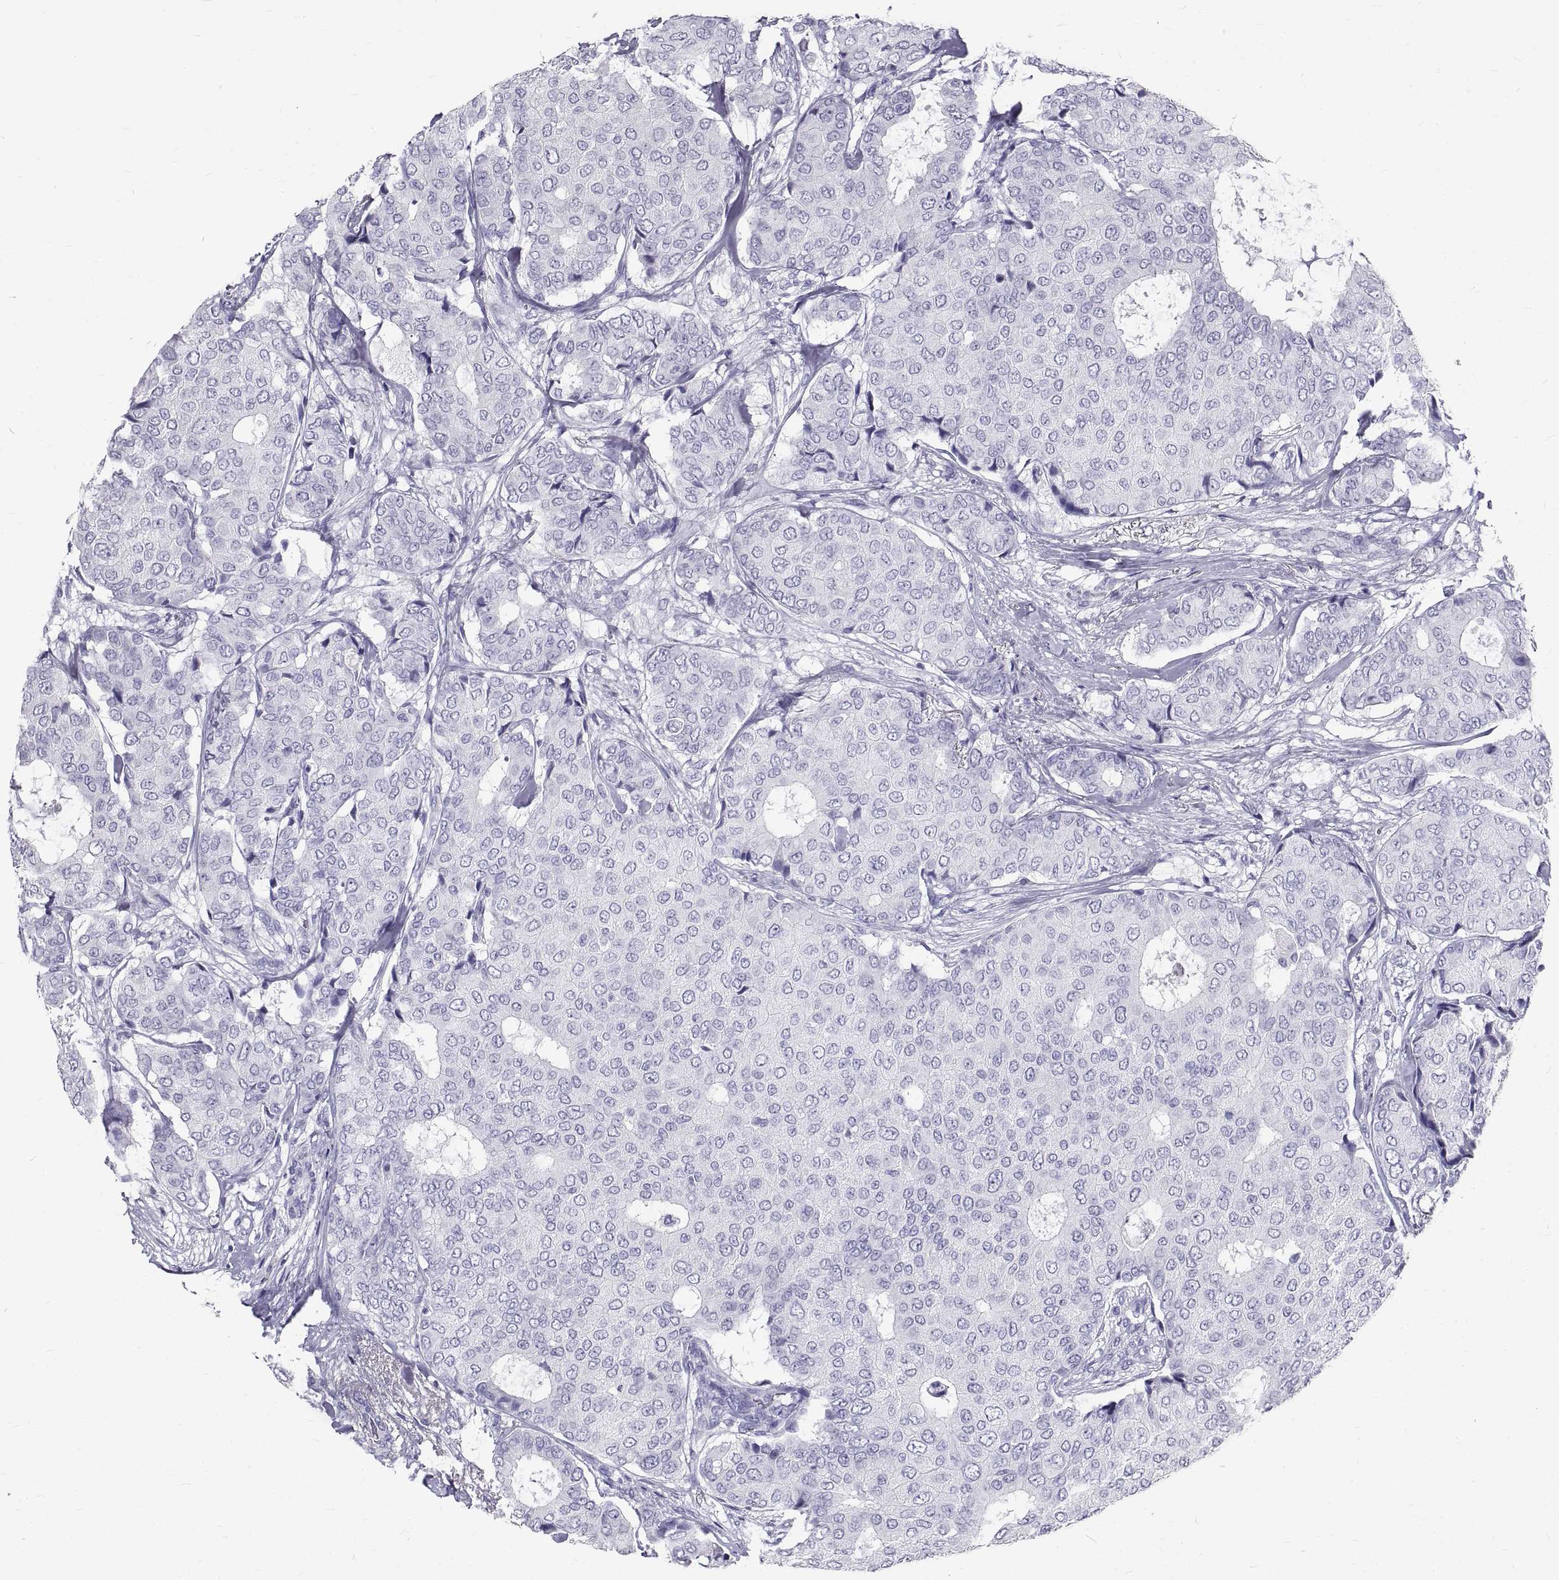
{"staining": {"intensity": "negative", "quantity": "none", "location": "none"}, "tissue": "breast cancer", "cell_type": "Tumor cells", "image_type": "cancer", "snomed": [{"axis": "morphology", "description": "Duct carcinoma"}, {"axis": "topography", "description": "Breast"}], "caption": "Breast cancer stained for a protein using immunohistochemistry (IHC) displays no positivity tumor cells.", "gene": "GNG12", "patient": {"sex": "female", "age": 75}}